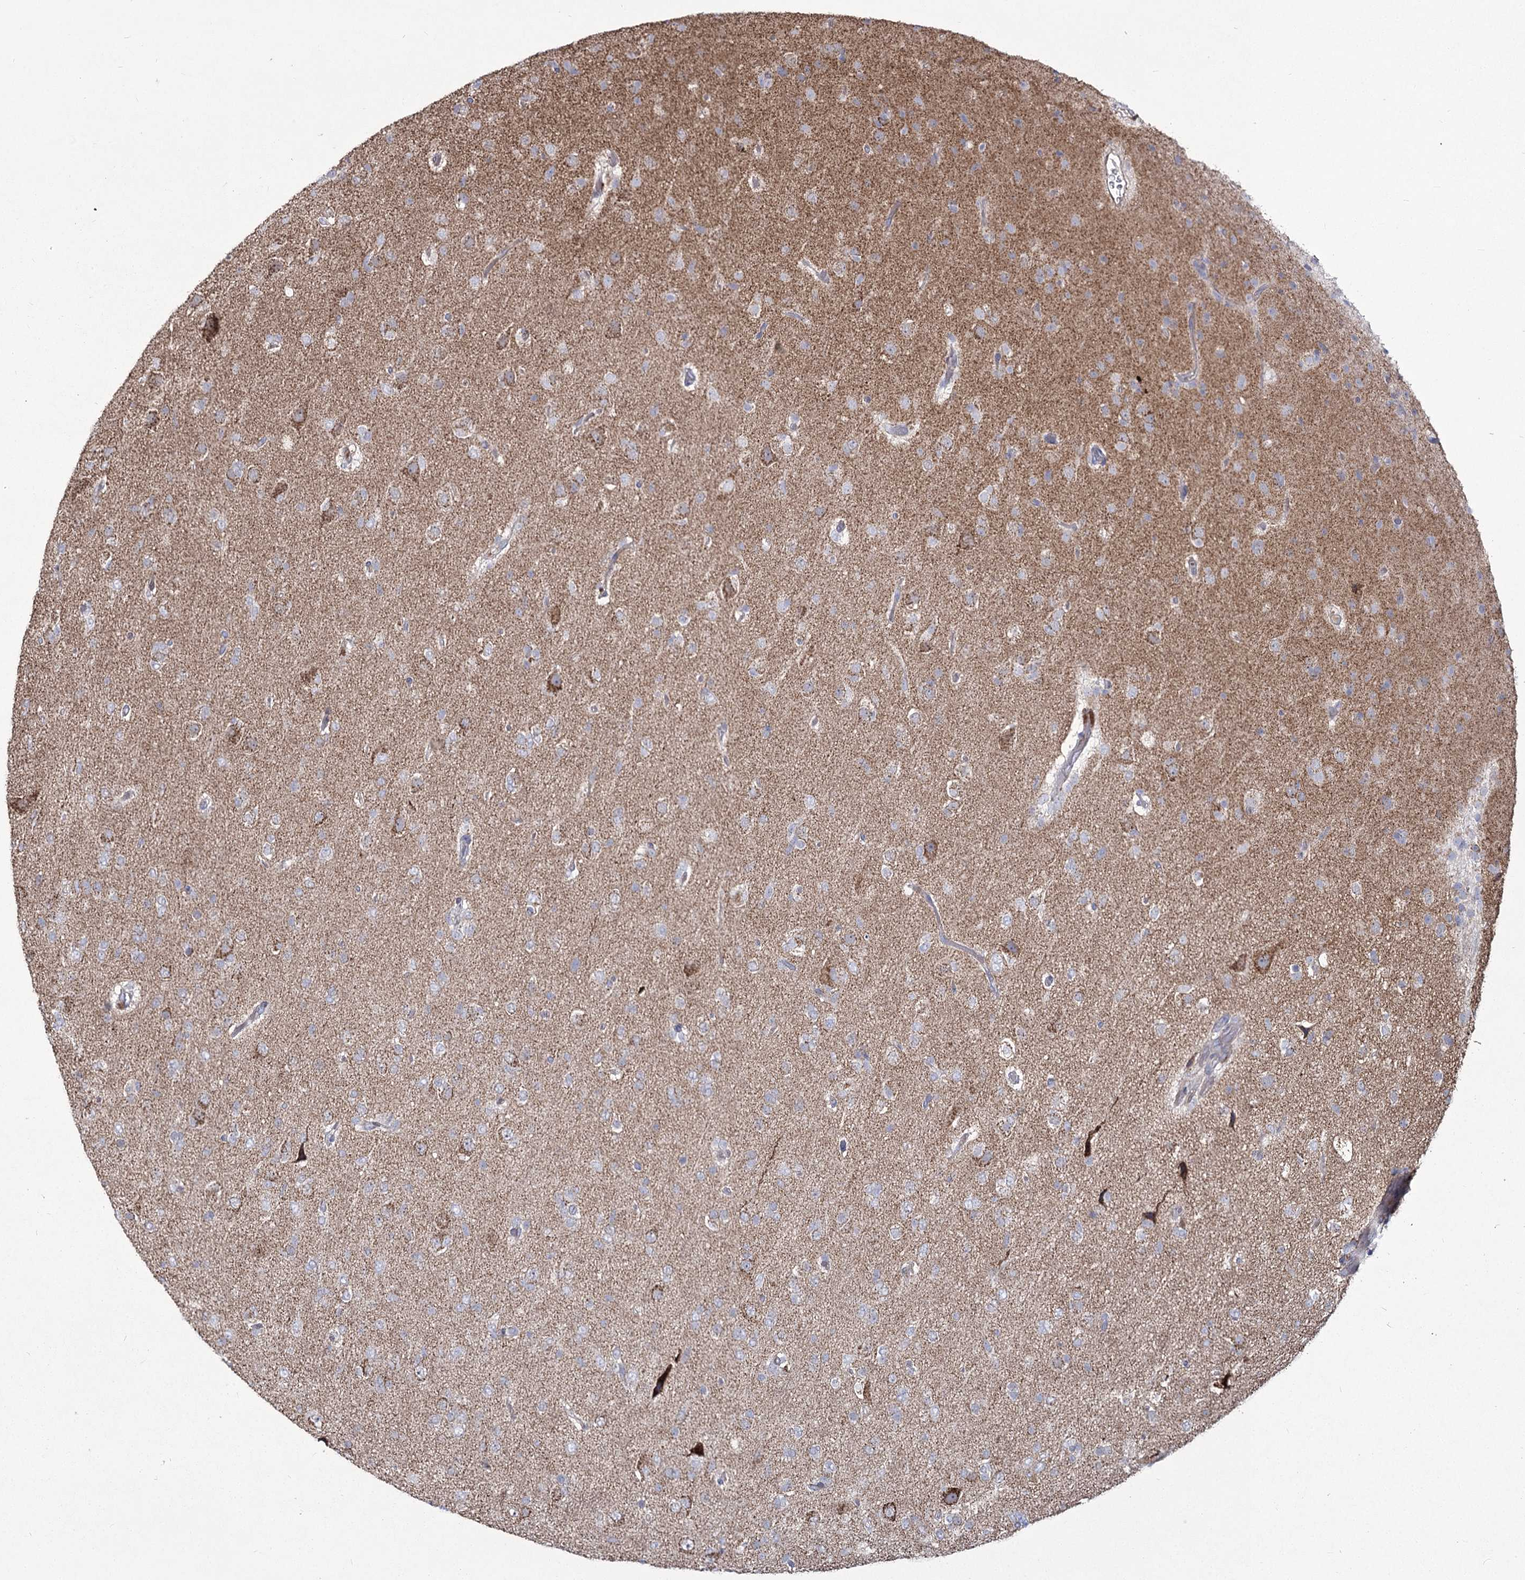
{"staining": {"intensity": "weak", "quantity": "<25%", "location": "cytoplasmic/membranous"}, "tissue": "glioma", "cell_type": "Tumor cells", "image_type": "cancer", "snomed": [{"axis": "morphology", "description": "Glioma, malignant, Low grade"}, {"axis": "topography", "description": "Brain"}], "caption": "Immunohistochemical staining of human glioma shows no significant positivity in tumor cells.", "gene": "ME3", "patient": {"sex": "male", "age": 65}}